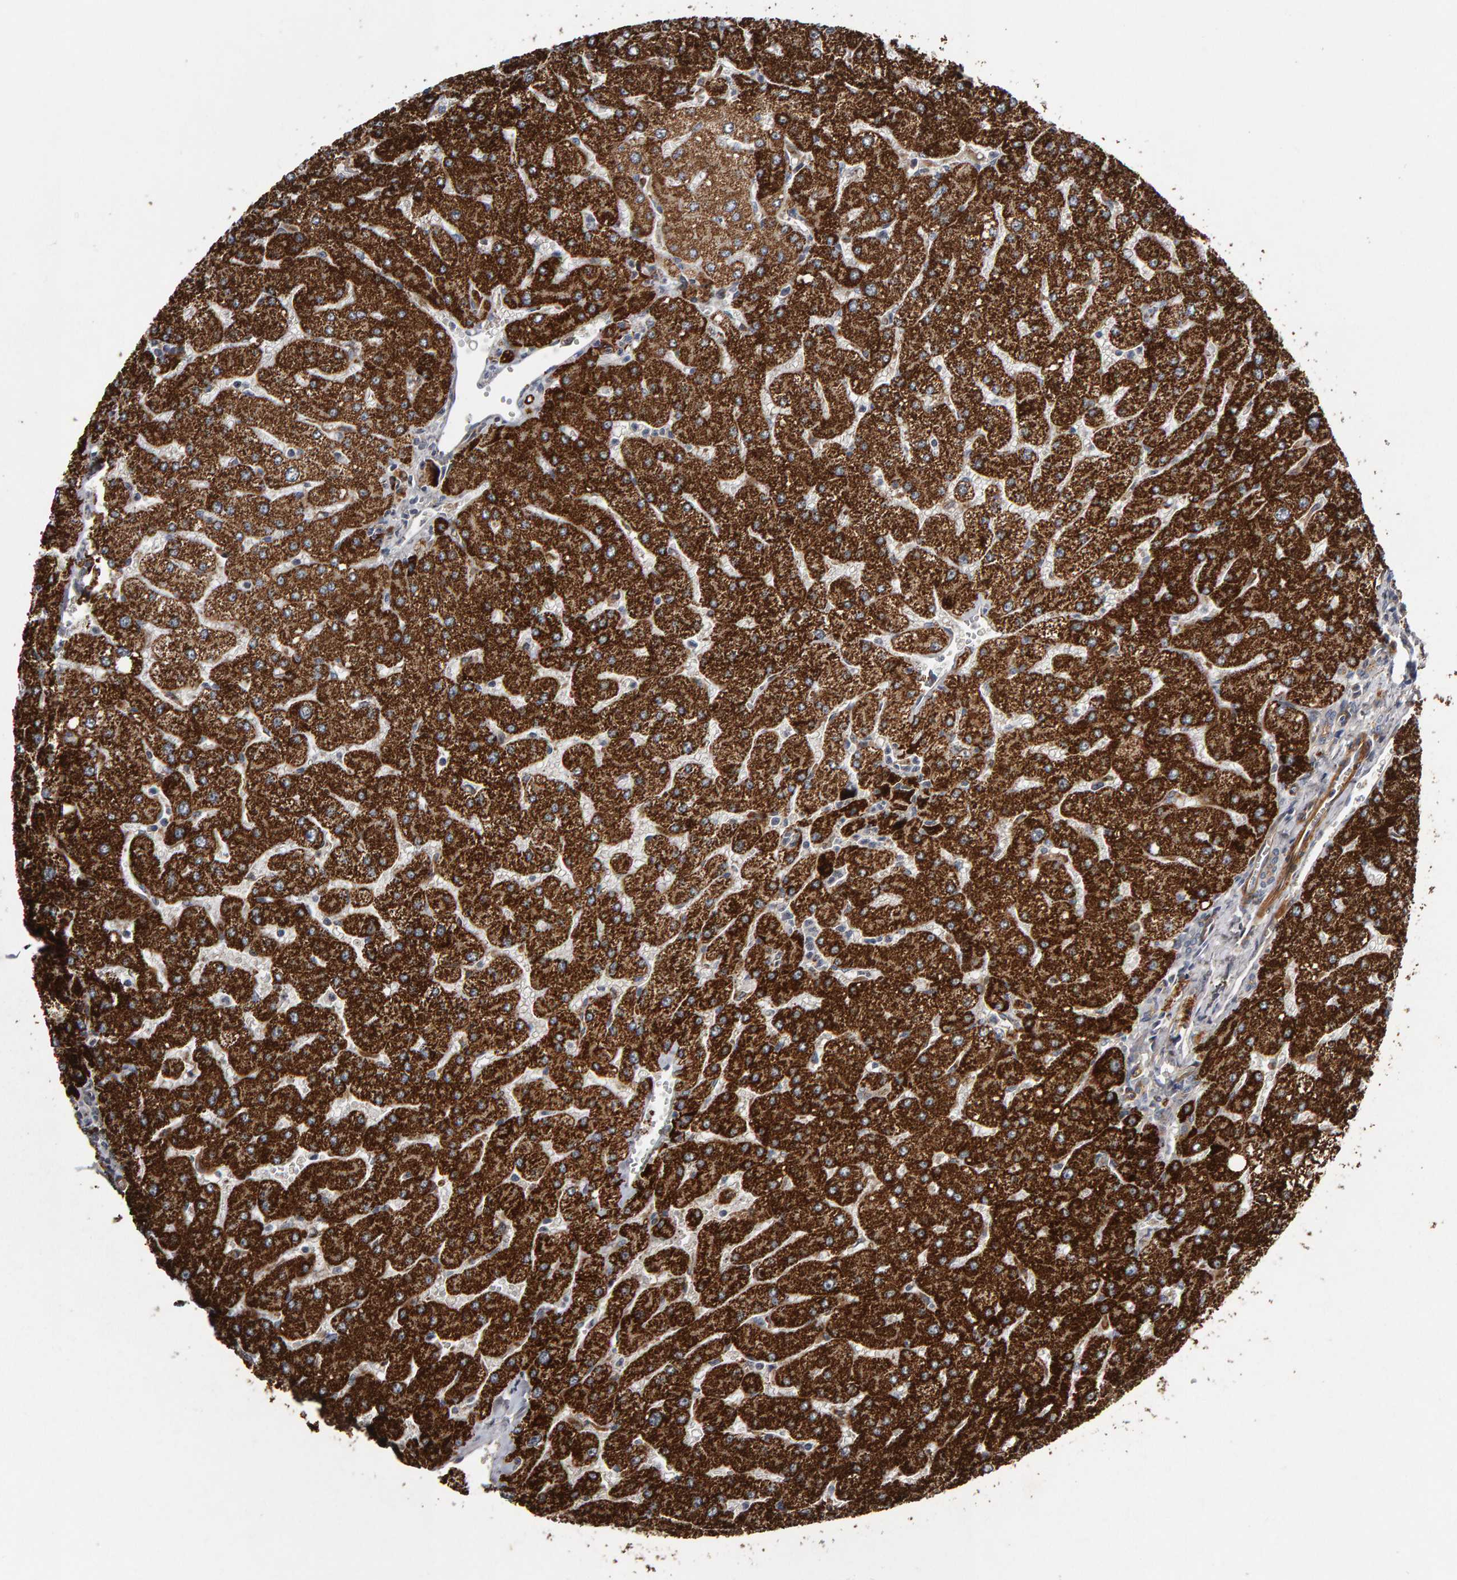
{"staining": {"intensity": "moderate", "quantity": ">75%", "location": "cytoplasmic/membranous"}, "tissue": "liver", "cell_type": "Cholangiocytes", "image_type": "normal", "snomed": [{"axis": "morphology", "description": "Normal tissue, NOS"}, {"axis": "topography", "description": "Liver"}], "caption": "Immunohistochemistry (IHC) staining of unremarkable liver, which reveals medium levels of moderate cytoplasmic/membranous positivity in about >75% of cholangiocytes indicating moderate cytoplasmic/membranous protein staining. The staining was performed using DAB (3,3'-diaminobenzidine) (brown) for protein detection and nuclei were counterstained in hematoxylin (blue).", "gene": "CANT1", "patient": {"sex": "male", "age": 55}}